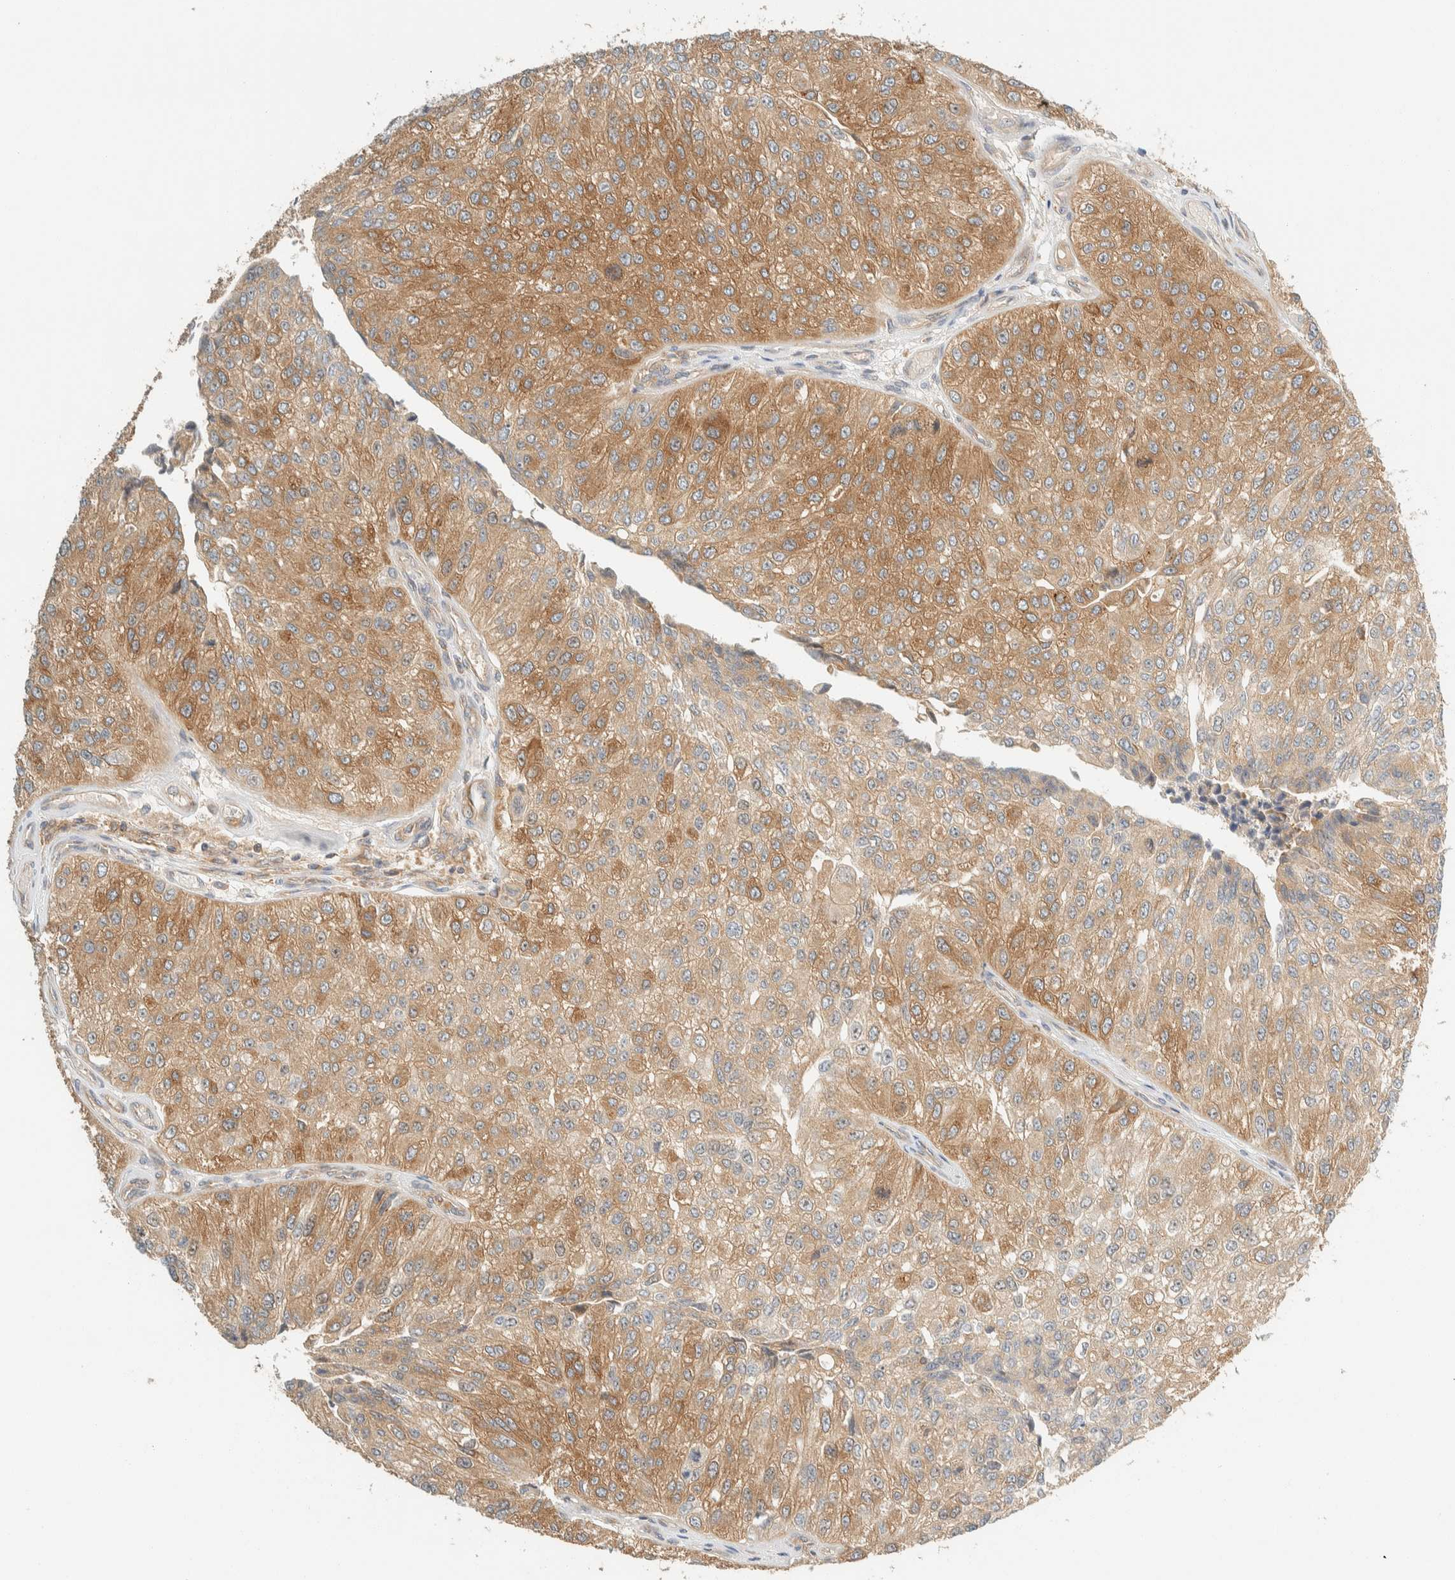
{"staining": {"intensity": "moderate", "quantity": ">75%", "location": "cytoplasmic/membranous"}, "tissue": "urothelial cancer", "cell_type": "Tumor cells", "image_type": "cancer", "snomed": [{"axis": "morphology", "description": "Urothelial carcinoma, High grade"}, {"axis": "topography", "description": "Kidney"}, {"axis": "topography", "description": "Urinary bladder"}], "caption": "Urothelial cancer tissue demonstrates moderate cytoplasmic/membranous expression in about >75% of tumor cells, visualized by immunohistochemistry.", "gene": "ARFGEF1", "patient": {"sex": "male", "age": 77}}